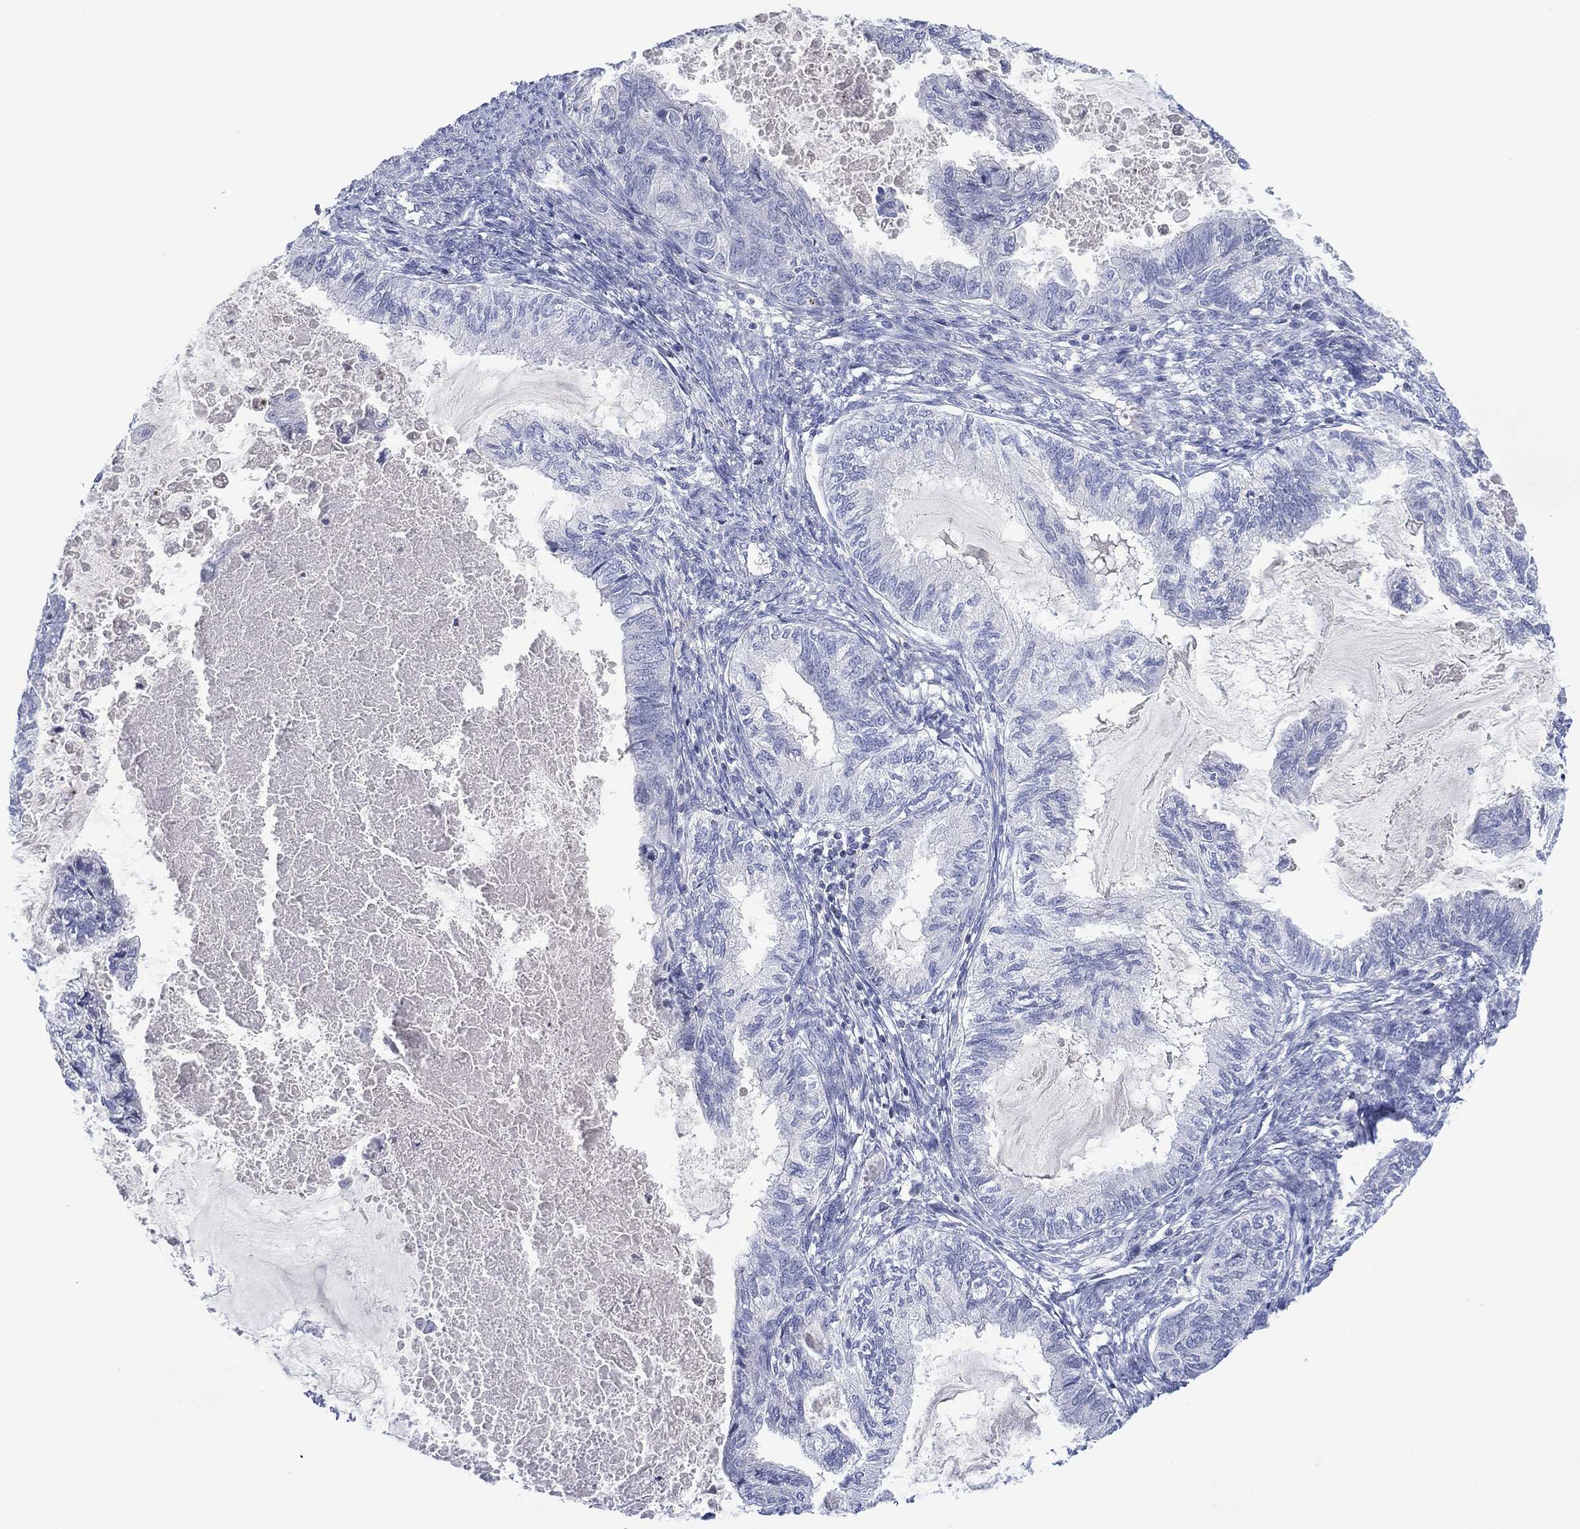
{"staining": {"intensity": "negative", "quantity": "none", "location": "none"}, "tissue": "endometrial cancer", "cell_type": "Tumor cells", "image_type": "cancer", "snomed": [{"axis": "morphology", "description": "Adenocarcinoma, NOS"}, {"axis": "topography", "description": "Endometrium"}], "caption": "Protein analysis of adenocarcinoma (endometrial) shows no significant positivity in tumor cells.", "gene": "SEPTIN1", "patient": {"sex": "female", "age": 86}}